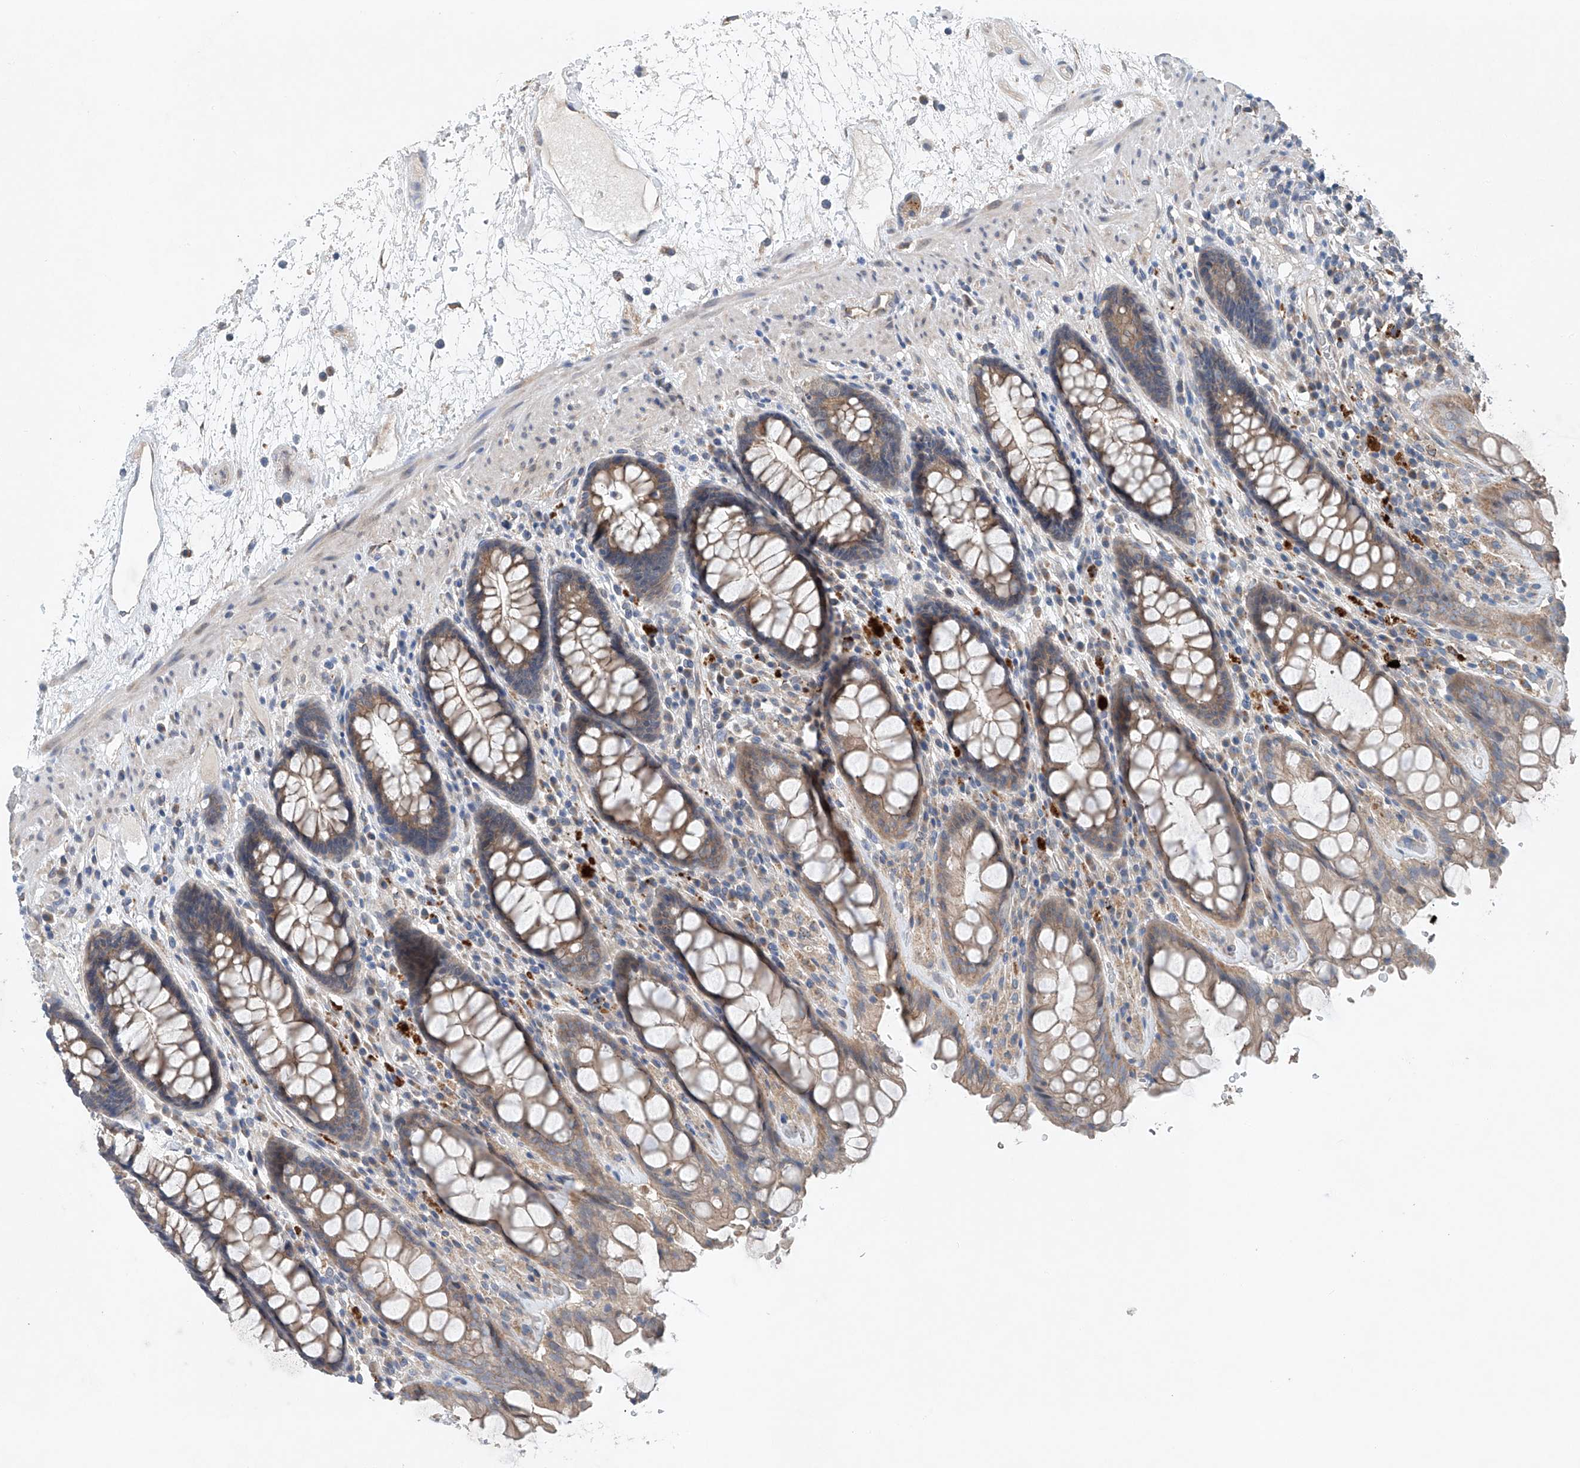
{"staining": {"intensity": "moderate", "quantity": ">75%", "location": "cytoplasmic/membranous"}, "tissue": "rectum", "cell_type": "Glandular cells", "image_type": "normal", "snomed": [{"axis": "morphology", "description": "Normal tissue, NOS"}, {"axis": "topography", "description": "Rectum"}], "caption": "Protein staining demonstrates moderate cytoplasmic/membranous positivity in approximately >75% of glandular cells in benign rectum.", "gene": "CEP85L", "patient": {"sex": "male", "age": 64}}